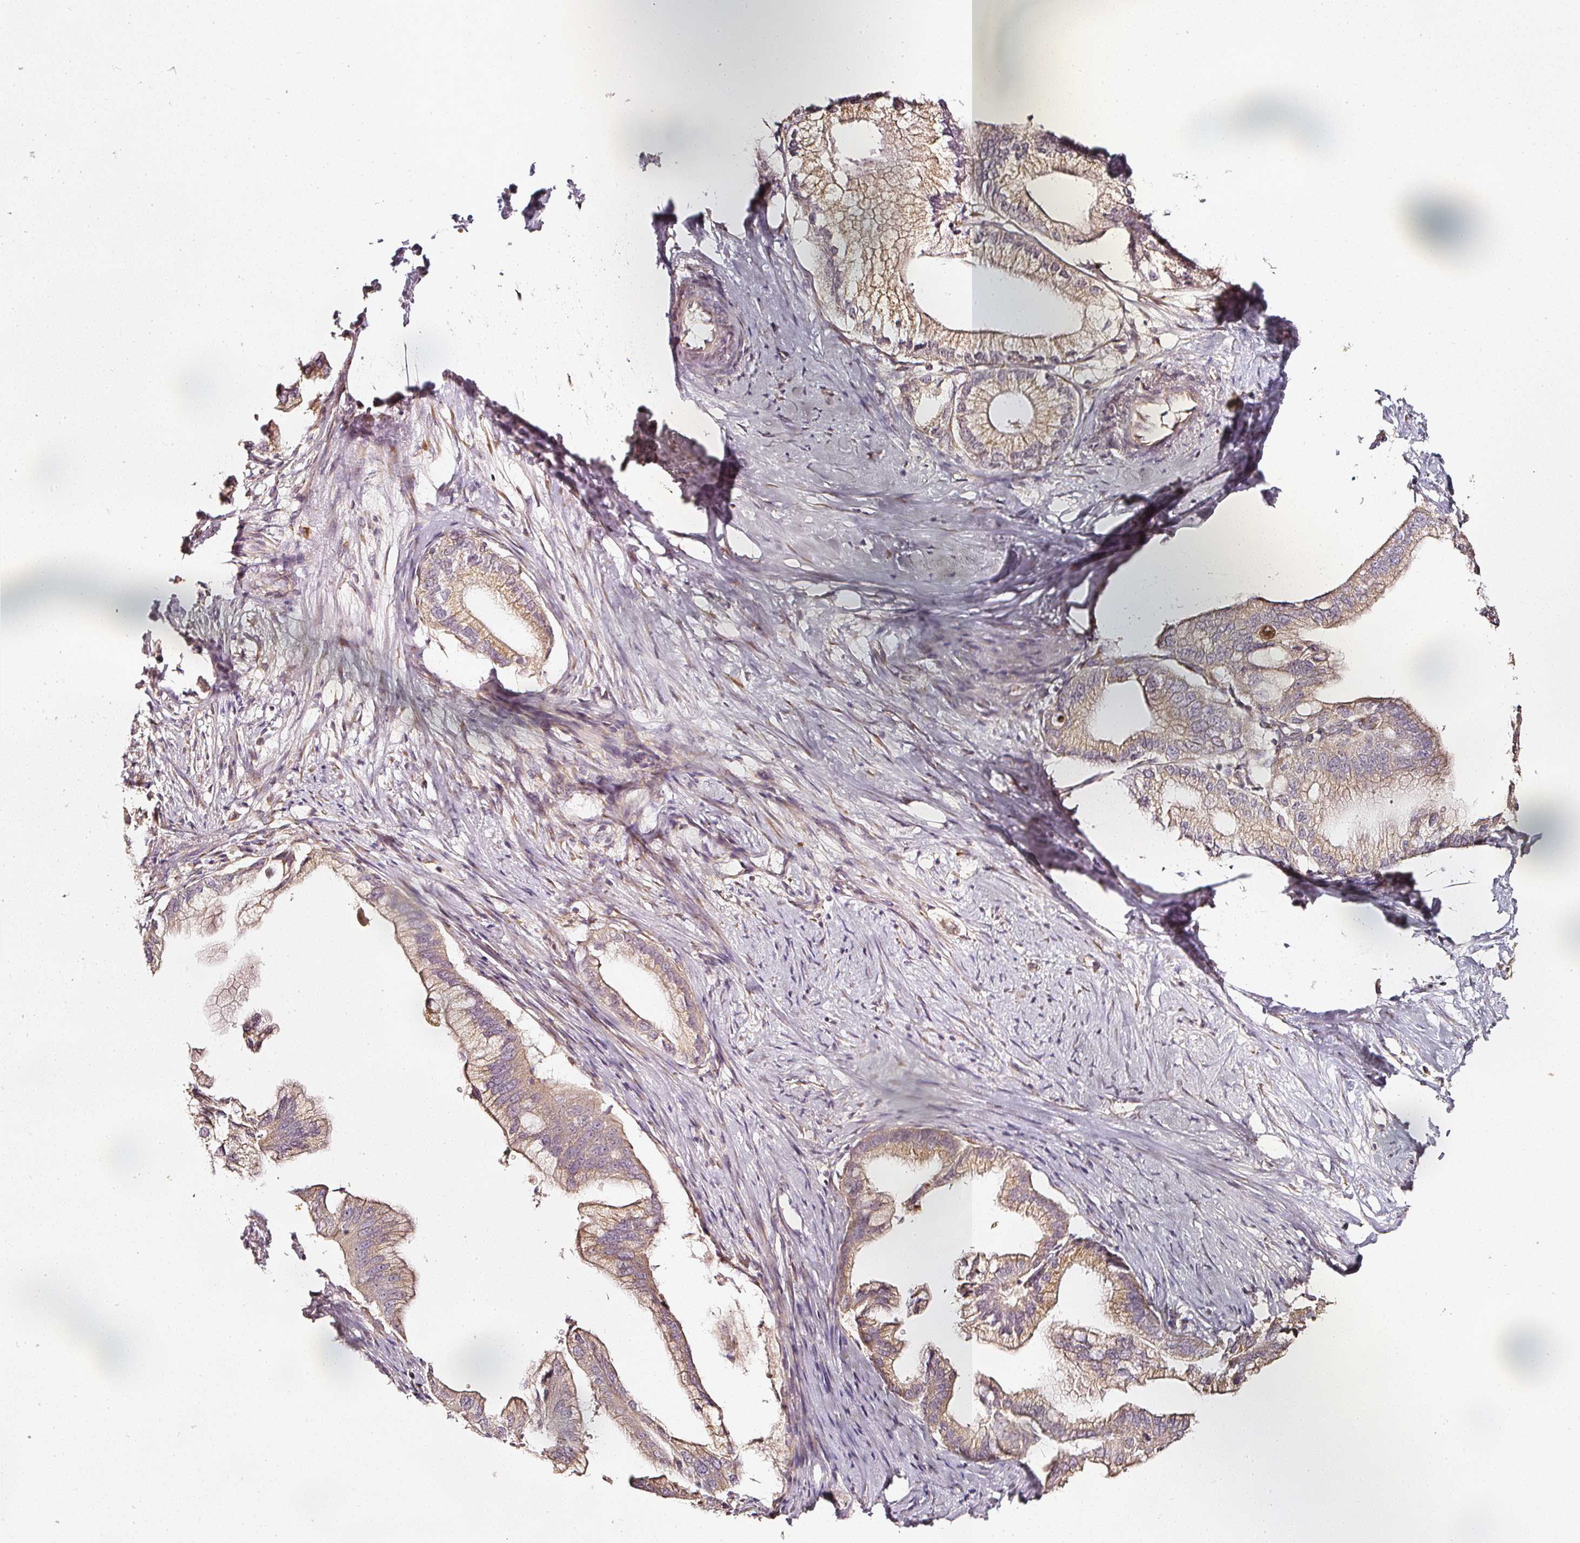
{"staining": {"intensity": "moderate", "quantity": ">75%", "location": "cytoplasmic/membranous"}, "tissue": "pancreatic cancer", "cell_type": "Tumor cells", "image_type": "cancer", "snomed": [{"axis": "morphology", "description": "Adenocarcinoma, NOS"}, {"axis": "topography", "description": "Pancreas"}], "caption": "The immunohistochemical stain labels moderate cytoplasmic/membranous positivity in tumor cells of adenocarcinoma (pancreatic) tissue.", "gene": "NTRK1", "patient": {"sex": "male", "age": 70}}